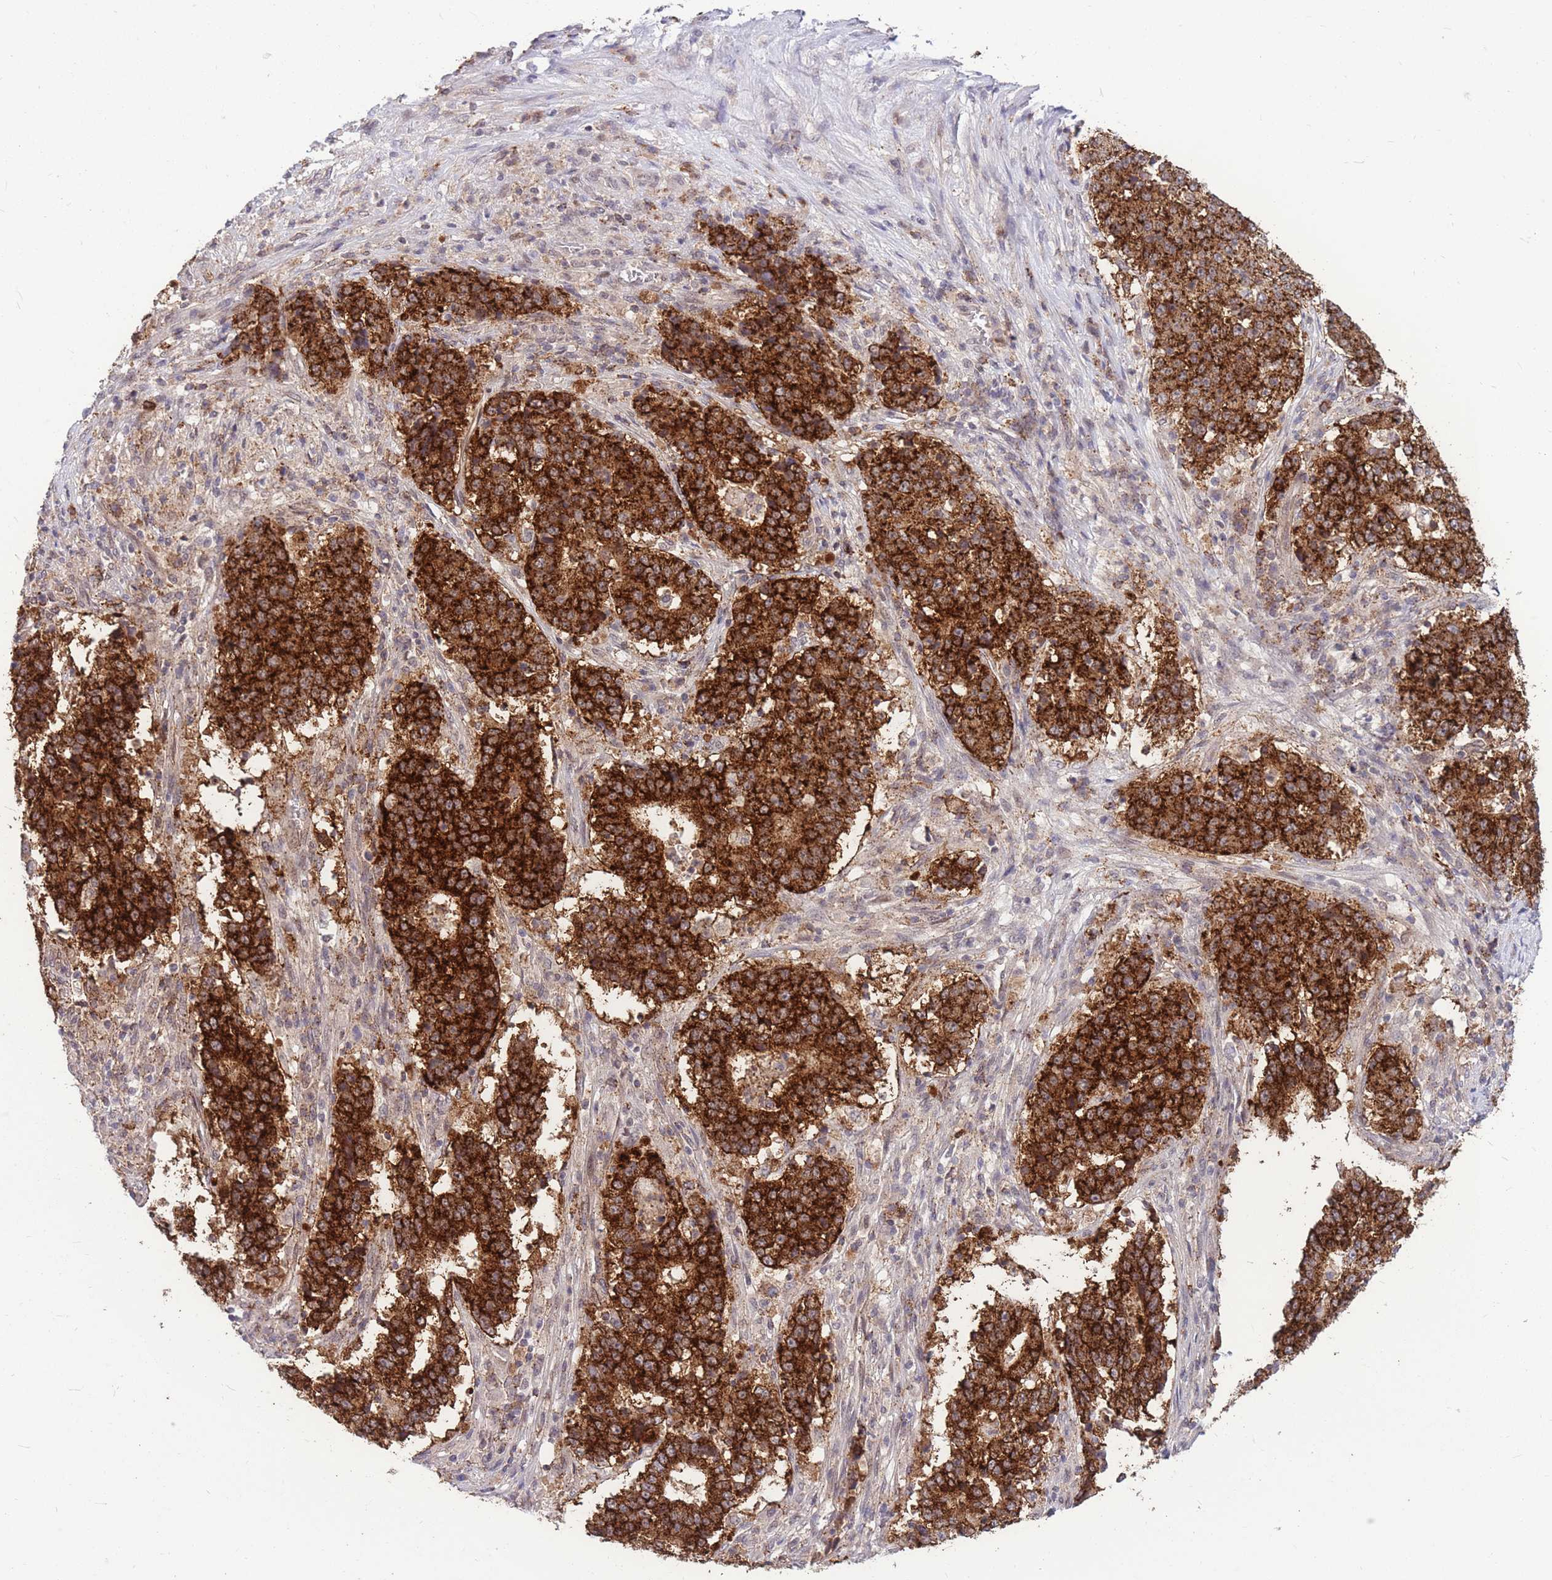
{"staining": {"intensity": "strong", "quantity": ">75%", "location": "cytoplasmic/membranous"}, "tissue": "stomach cancer", "cell_type": "Tumor cells", "image_type": "cancer", "snomed": [{"axis": "morphology", "description": "Adenocarcinoma, NOS"}, {"axis": "topography", "description": "Stomach"}], "caption": "A photomicrograph showing strong cytoplasmic/membranous expression in approximately >75% of tumor cells in stomach cancer (adenocarcinoma), as visualized by brown immunohistochemical staining.", "gene": "TCF20", "patient": {"sex": "male", "age": 59}}